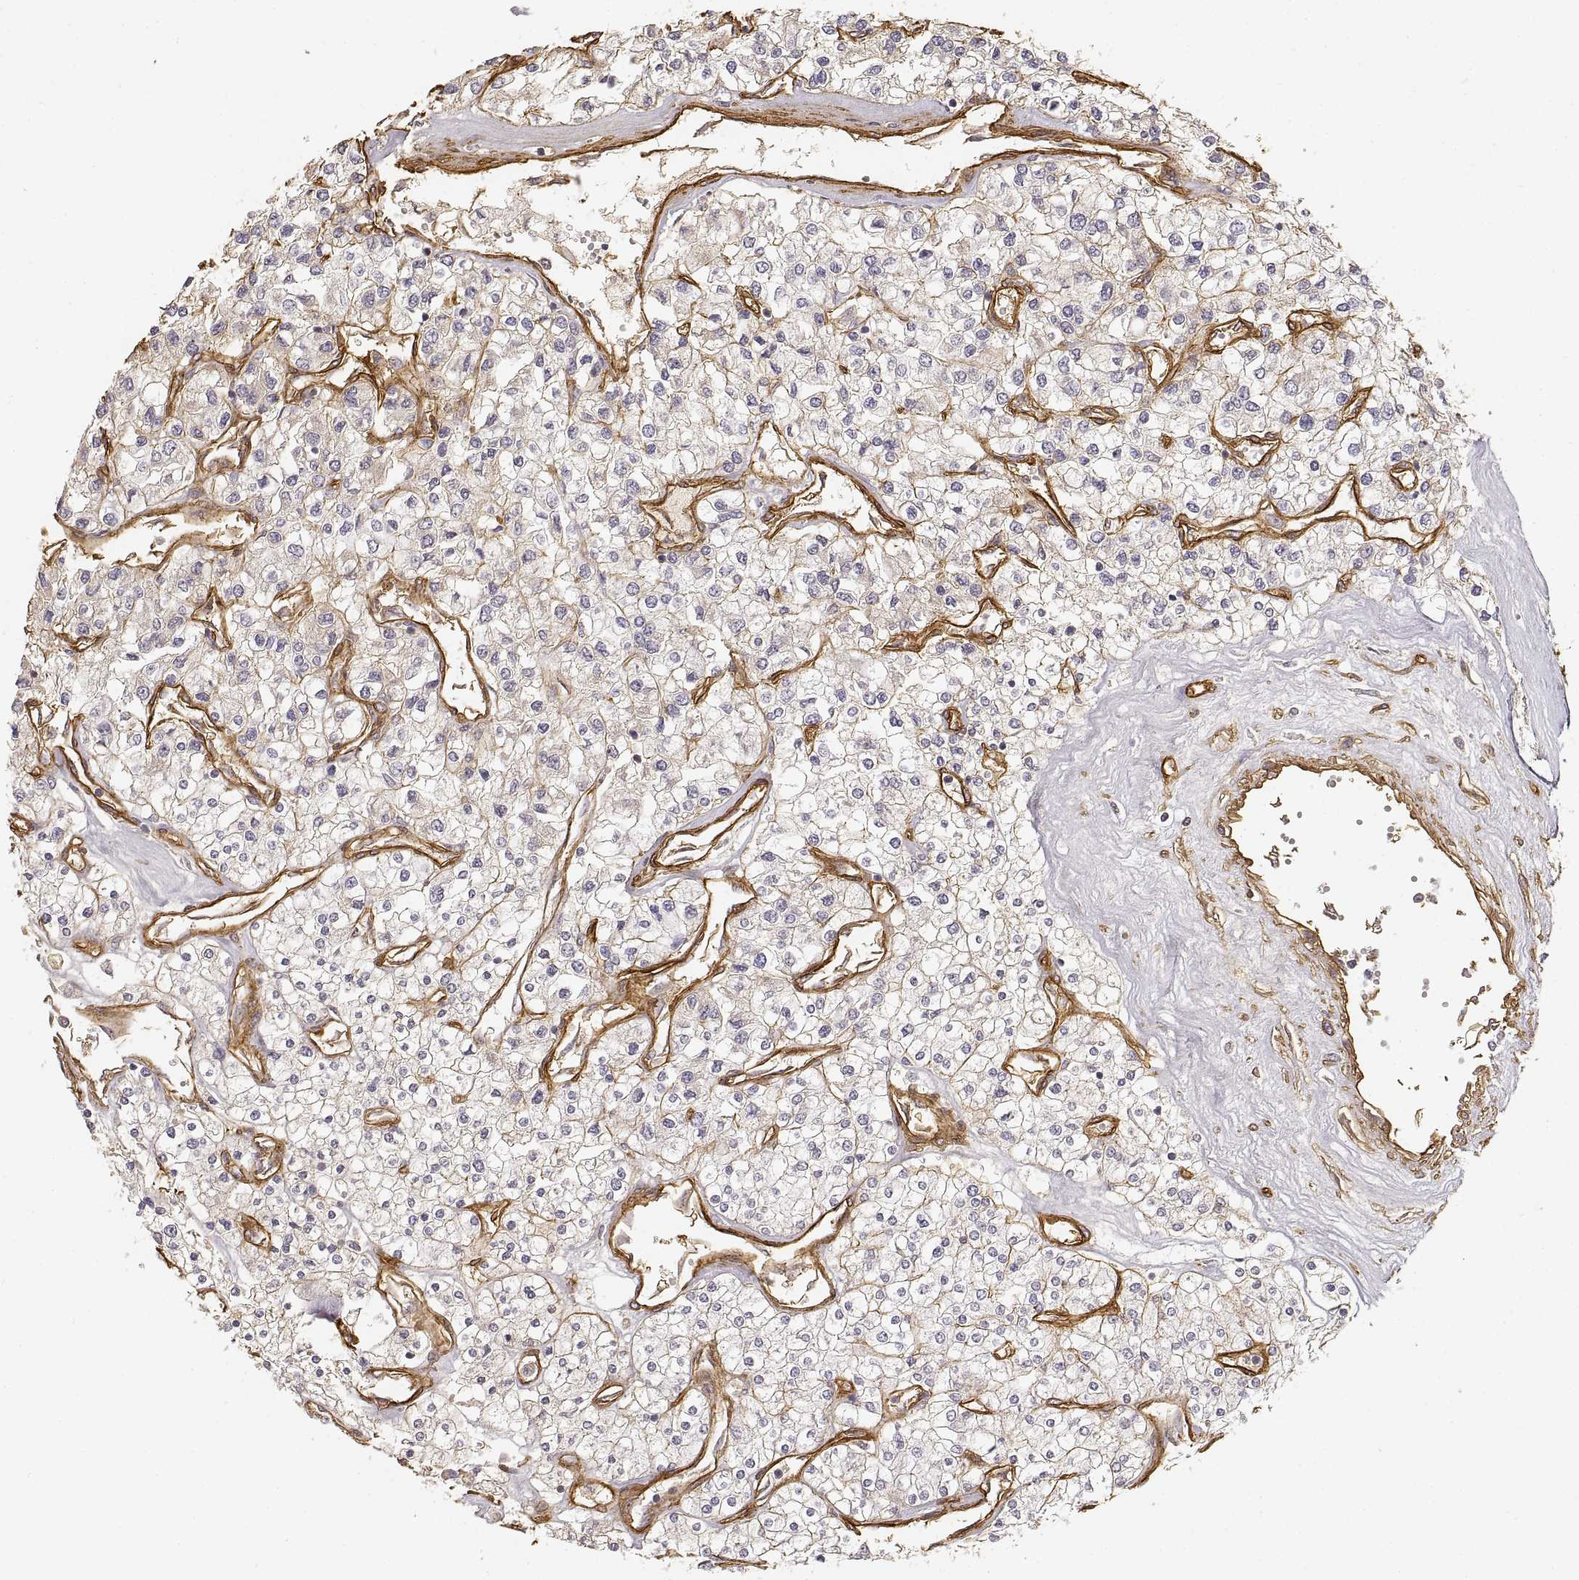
{"staining": {"intensity": "negative", "quantity": "none", "location": "none"}, "tissue": "renal cancer", "cell_type": "Tumor cells", "image_type": "cancer", "snomed": [{"axis": "morphology", "description": "Adenocarcinoma, NOS"}, {"axis": "topography", "description": "Kidney"}], "caption": "The immunohistochemistry (IHC) micrograph has no significant positivity in tumor cells of renal cancer tissue.", "gene": "LAMA4", "patient": {"sex": "male", "age": 80}}